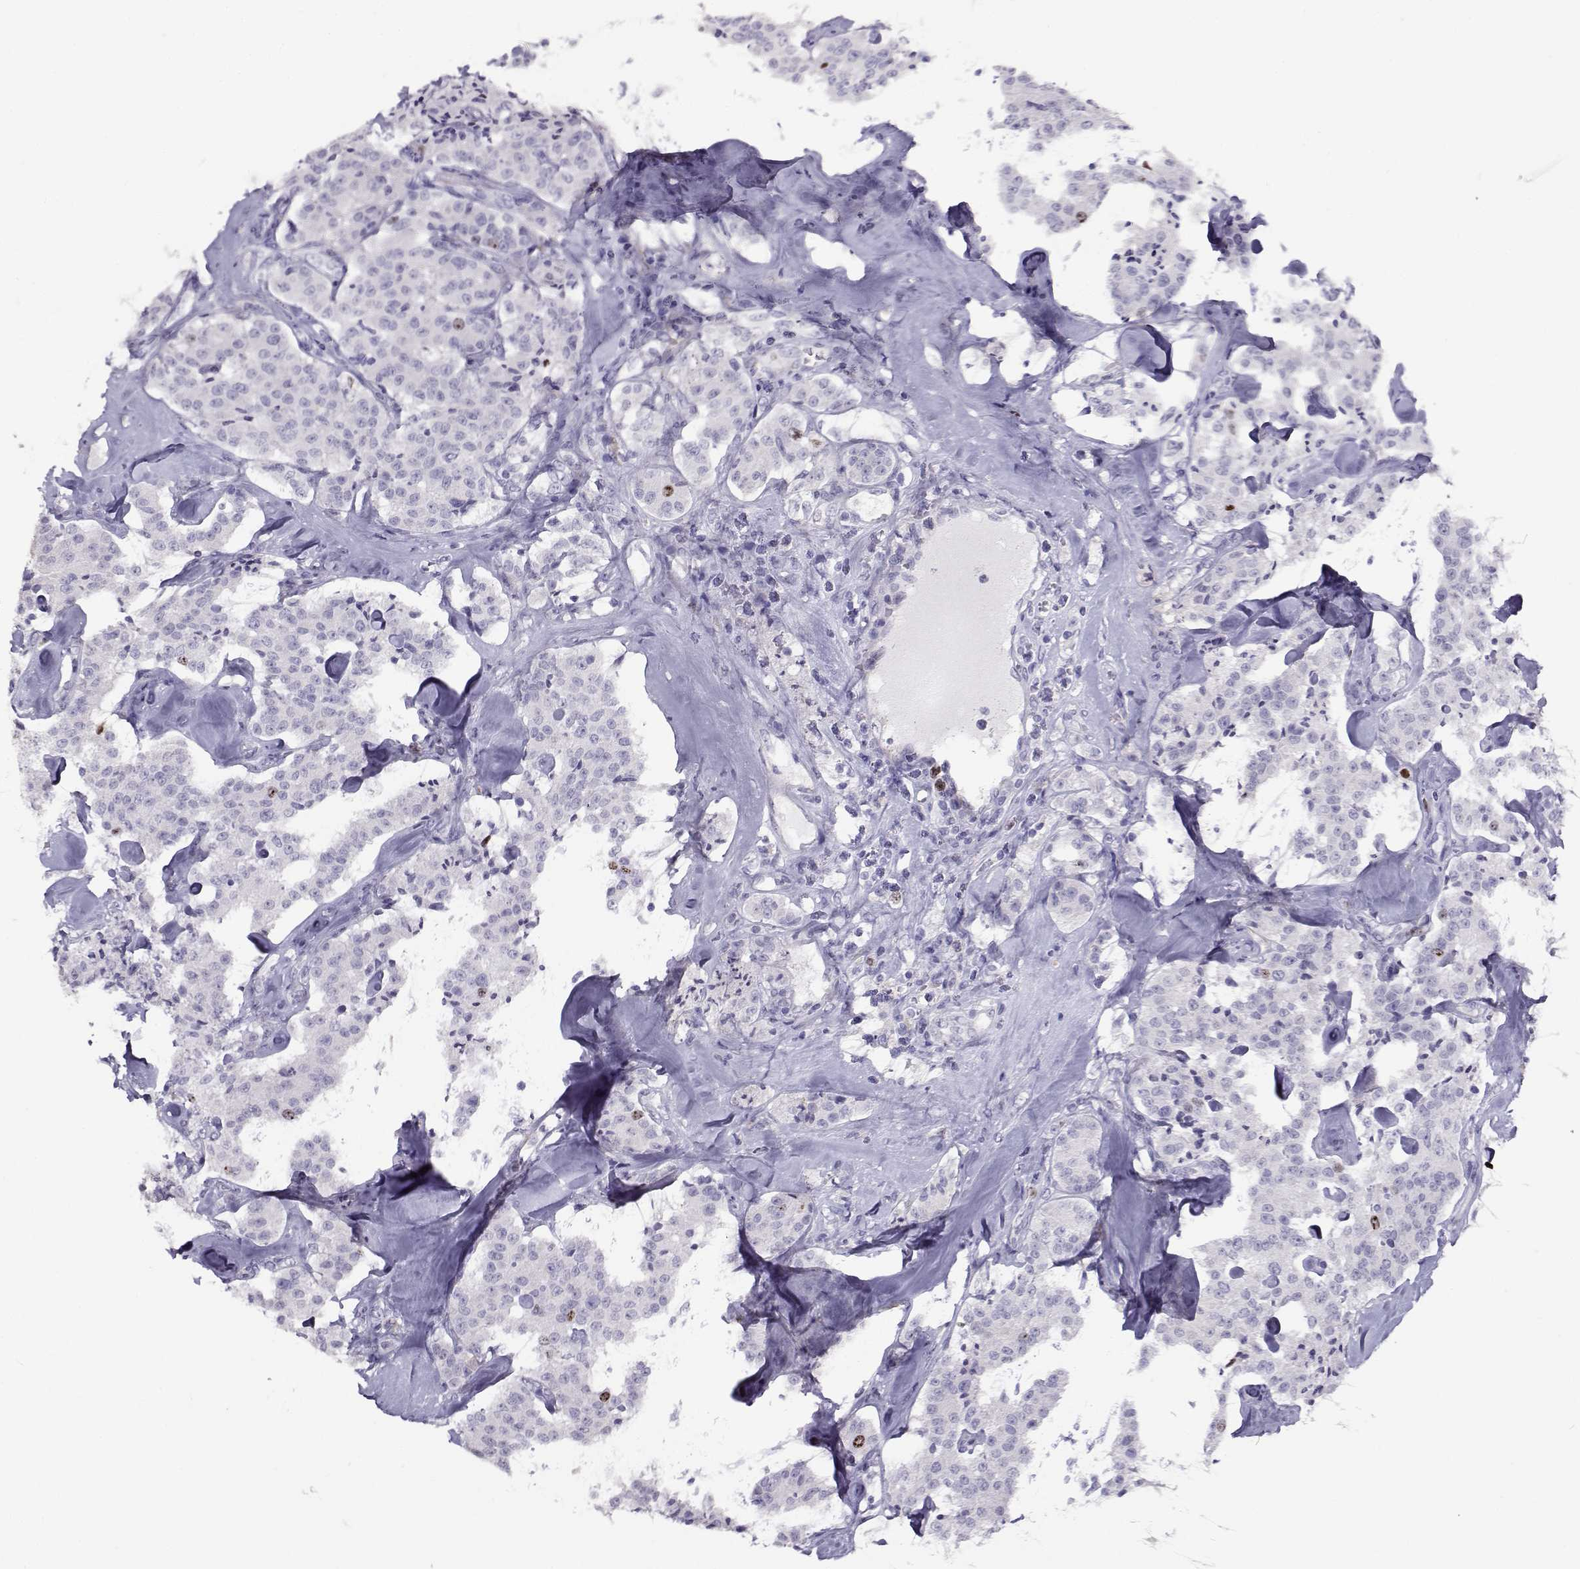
{"staining": {"intensity": "negative", "quantity": "none", "location": "none"}, "tissue": "carcinoid", "cell_type": "Tumor cells", "image_type": "cancer", "snomed": [{"axis": "morphology", "description": "Carcinoid, malignant, NOS"}, {"axis": "topography", "description": "Pancreas"}], "caption": "Micrograph shows no significant protein staining in tumor cells of carcinoid.", "gene": "NPW", "patient": {"sex": "male", "age": 41}}